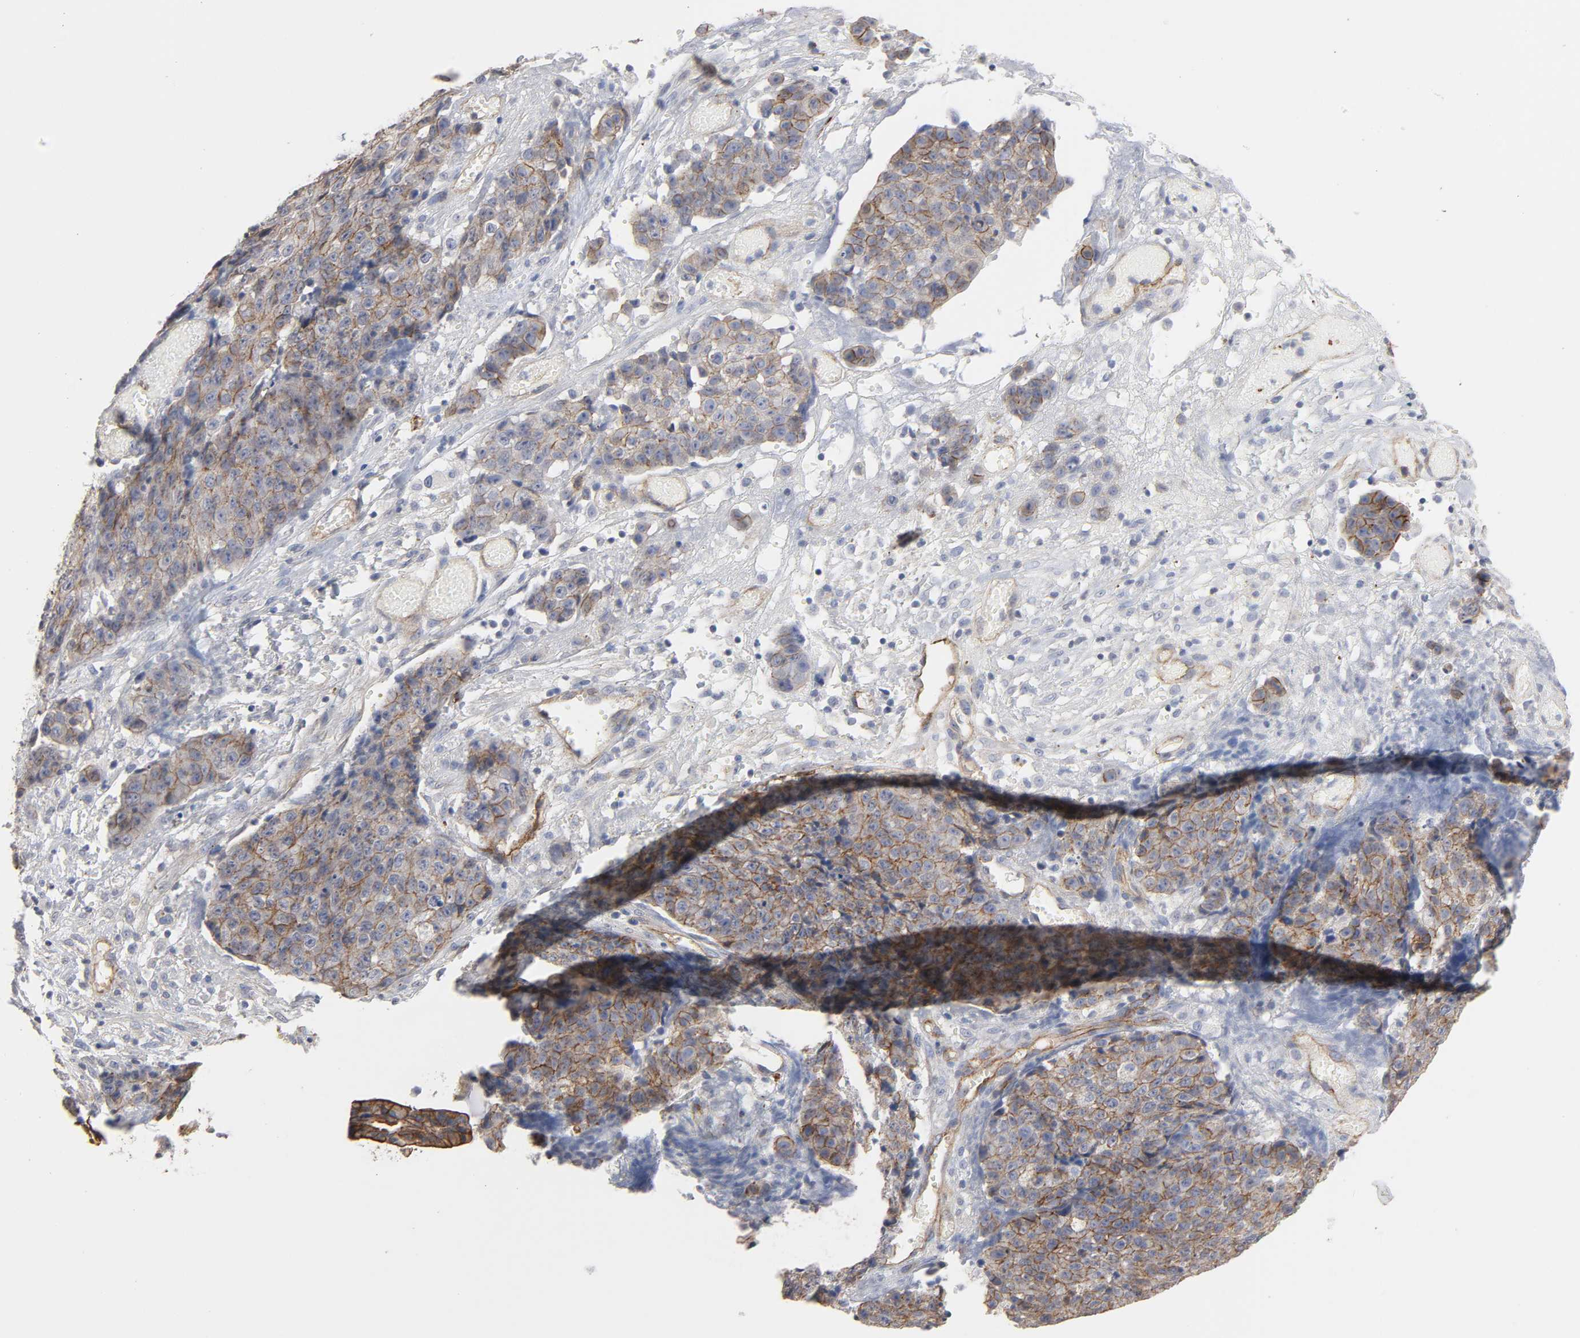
{"staining": {"intensity": "moderate", "quantity": ">75%", "location": "cytoplasmic/membranous"}, "tissue": "ovarian cancer", "cell_type": "Tumor cells", "image_type": "cancer", "snomed": [{"axis": "morphology", "description": "Carcinoma, endometroid"}, {"axis": "topography", "description": "Ovary"}], "caption": "Human ovarian cancer (endometroid carcinoma) stained for a protein (brown) reveals moderate cytoplasmic/membranous positive staining in approximately >75% of tumor cells.", "gene": "SPTAN1", "patient": {"sex": "female", "age": 42}}